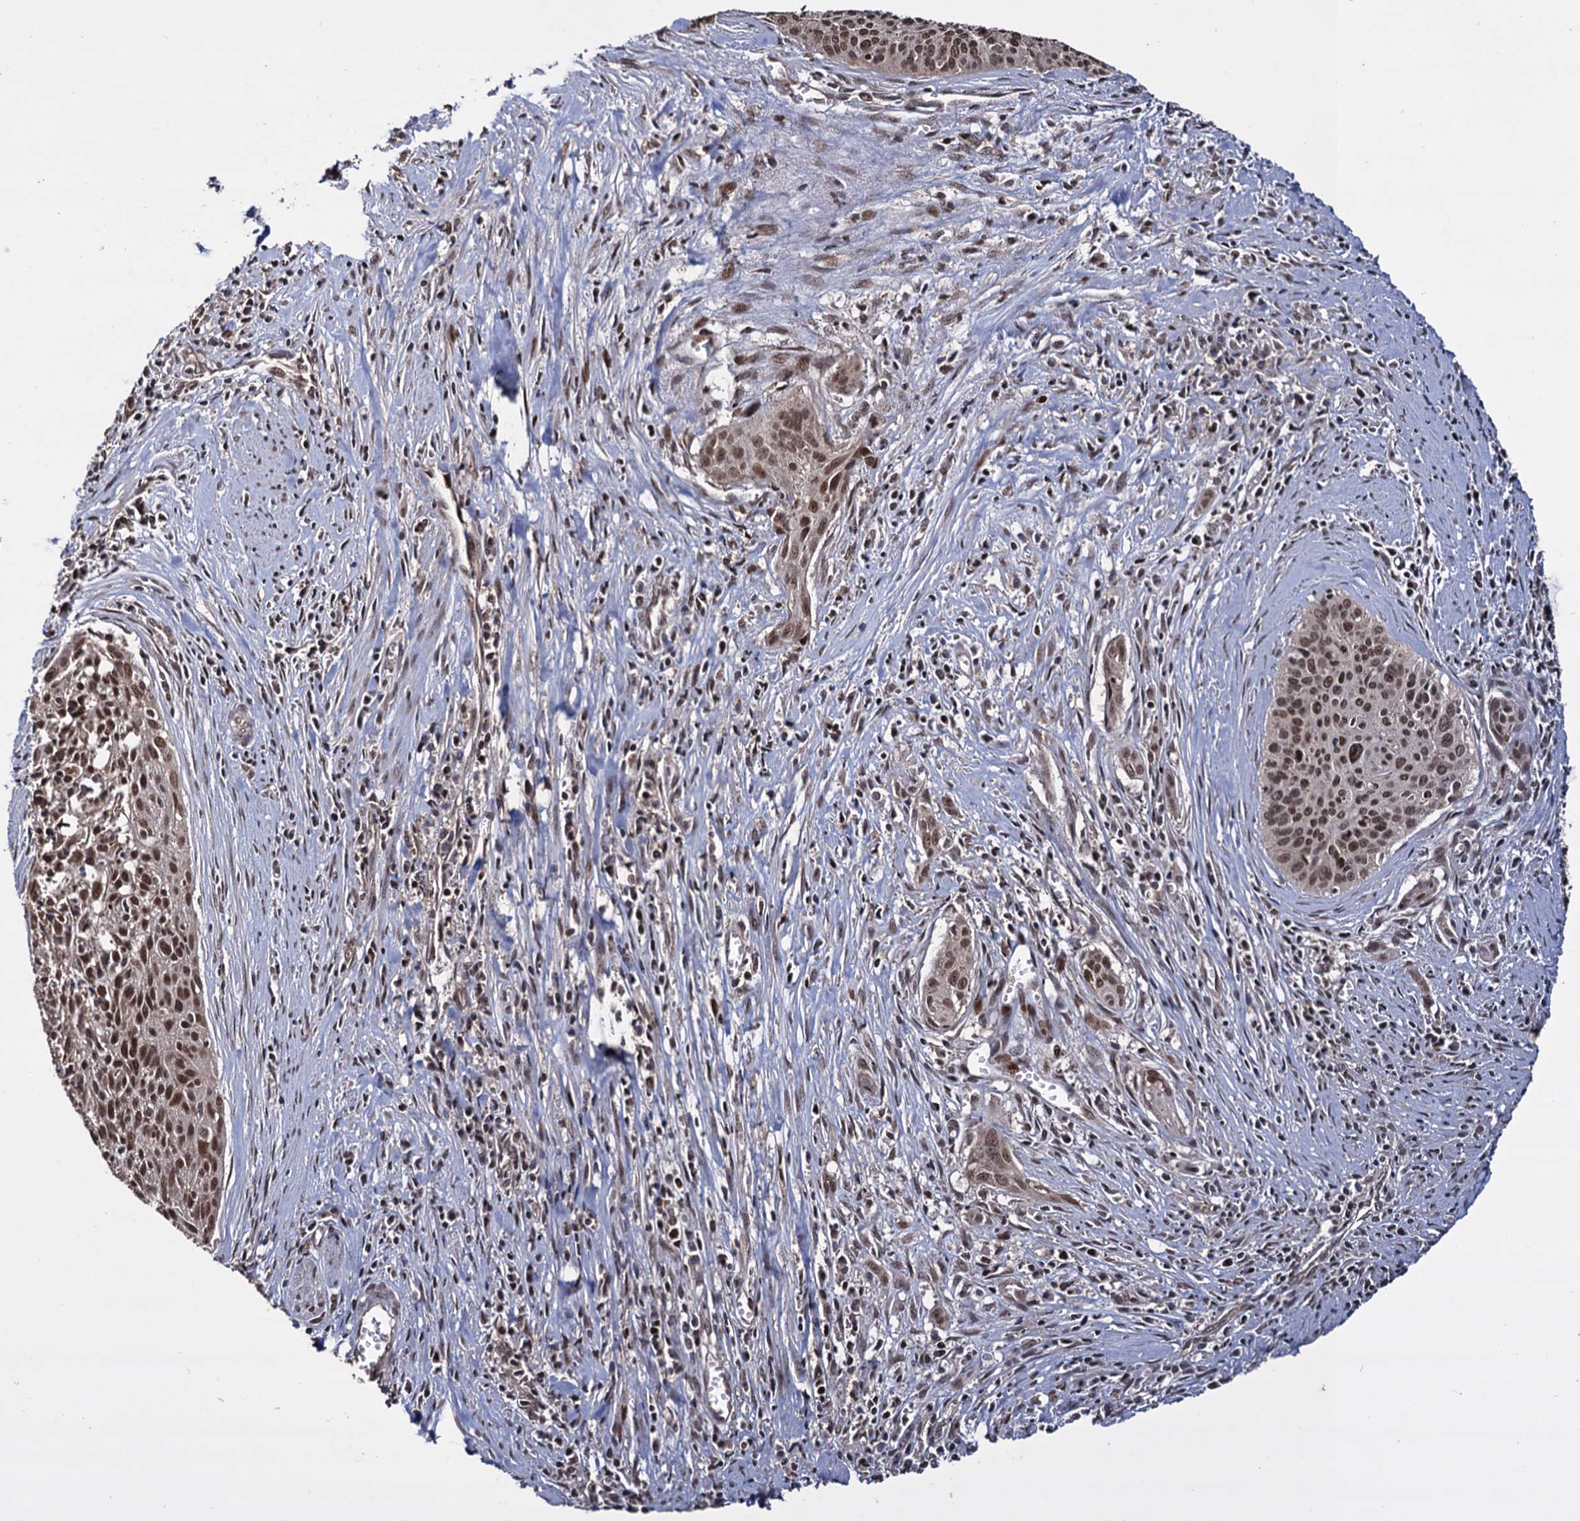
{"staining": {"intensity": "moderate", "quantity": ">75%", "location": "nuclear"}, "tissue": "cervical cancer", "cell_type": "Tumor cells", "image_type": "cancer", "snomed": [{"axis": "morphology", "description": "Squamous cell carcinoma, NOS"}, {"axis": "topography", "description": "Cervix"}], "caption": "The photomicrograph exhibits staining of cervical cancer (squamous cell carcinoma), revealing moderate nuclear protein expression (brown color) within tumor cells.", "gene": "KLF5", "patient": {"sex": "female", "age": 55}}